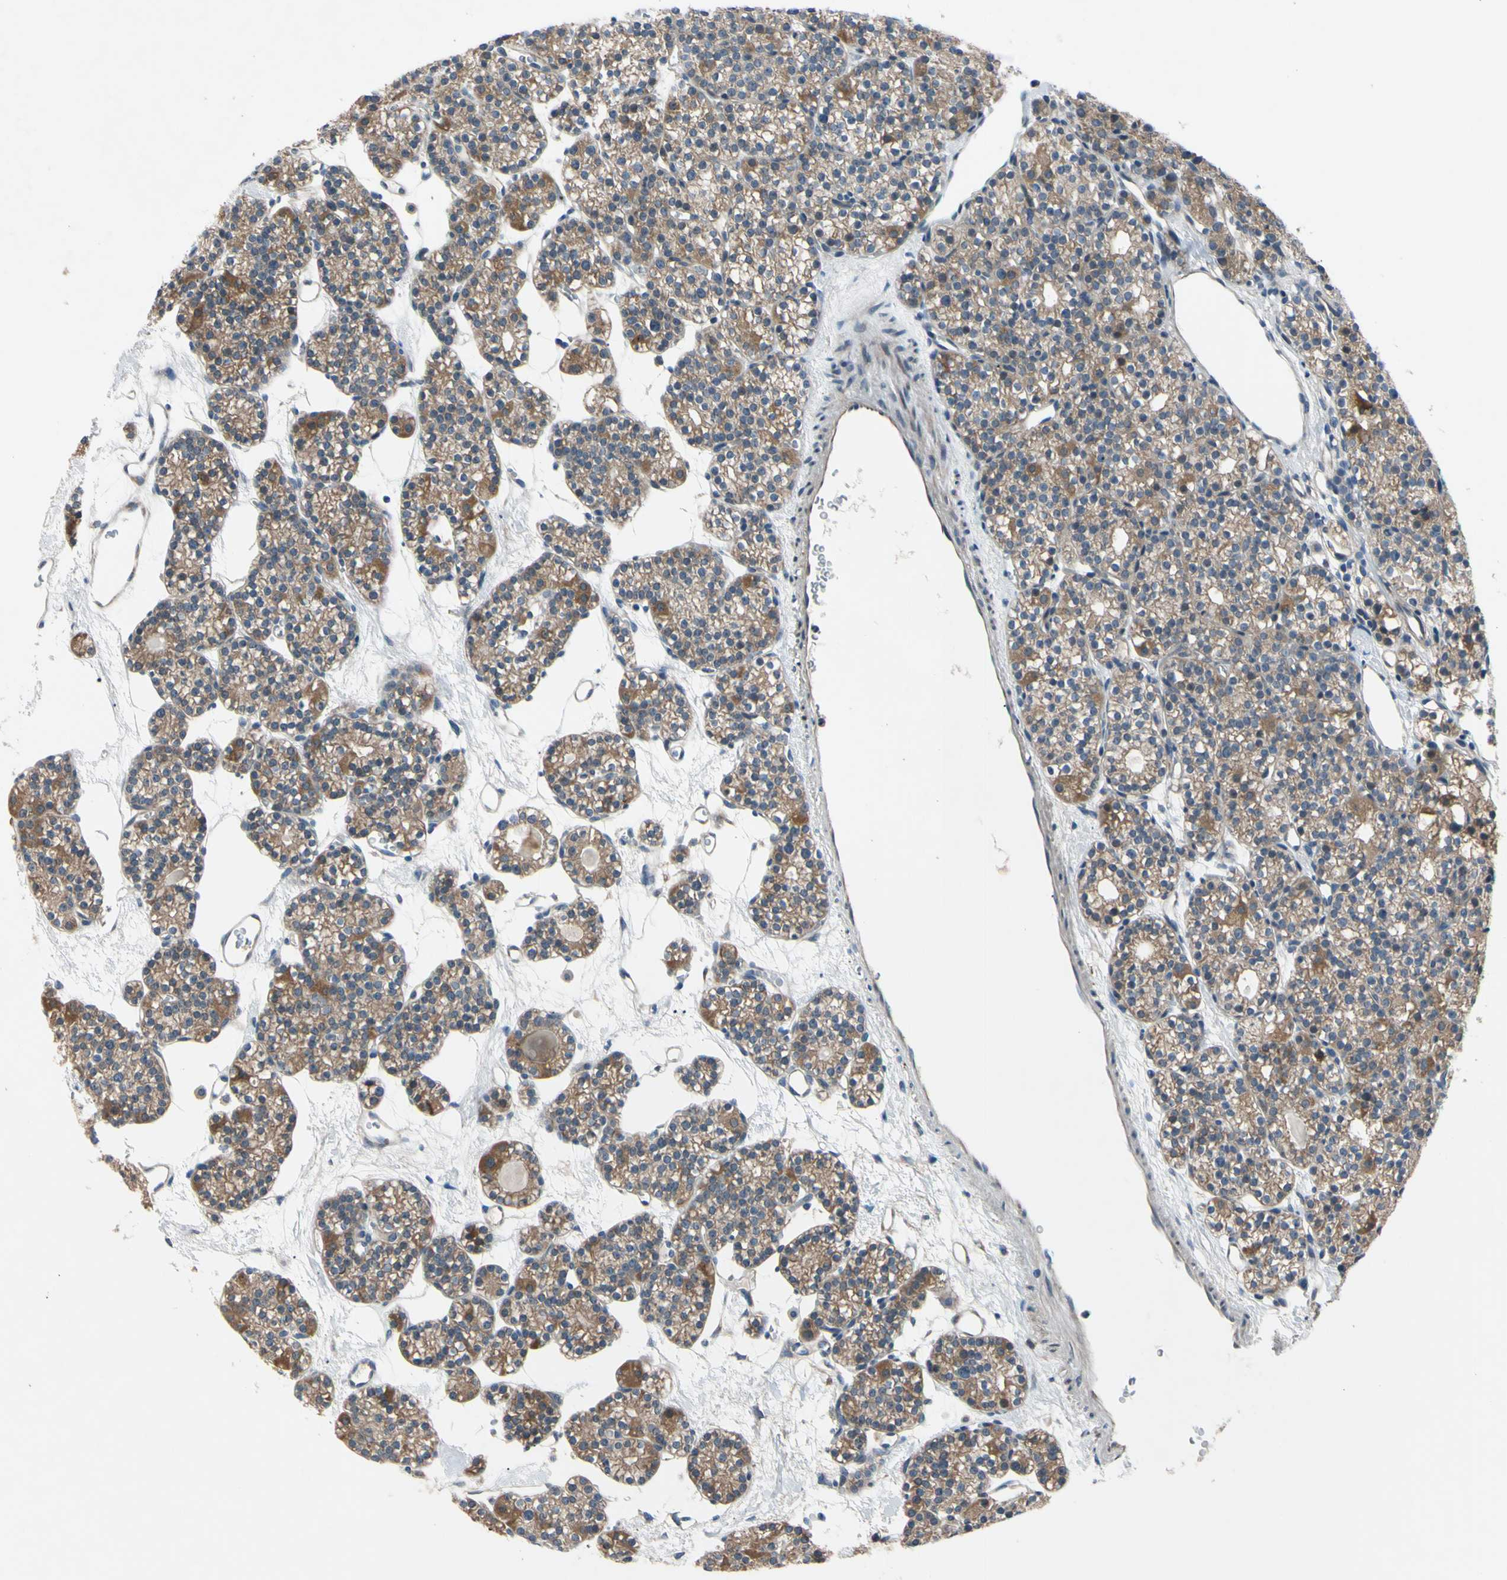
{"staining": {"intensity": "moderate", "quantity": ">75%", "location": "cytoplasmic/membranous"}, "tissue": "parathyroid gland", "cell_type": "Glandular cells", "image_type": "normal", "snomed": [{"axis": "morphology", "description": "Normal tissue, NOS"}, {"axis": "topography", "description": "Parathyroid gland"}], "caption": "Human parathyroid gland stained for a protein (brown) shows moderate cytoplasmic/membranous positive positivity in about >75% of glandular cells.", "gene": "SVIL", "patient": {"sex": "female", "age": 64}}